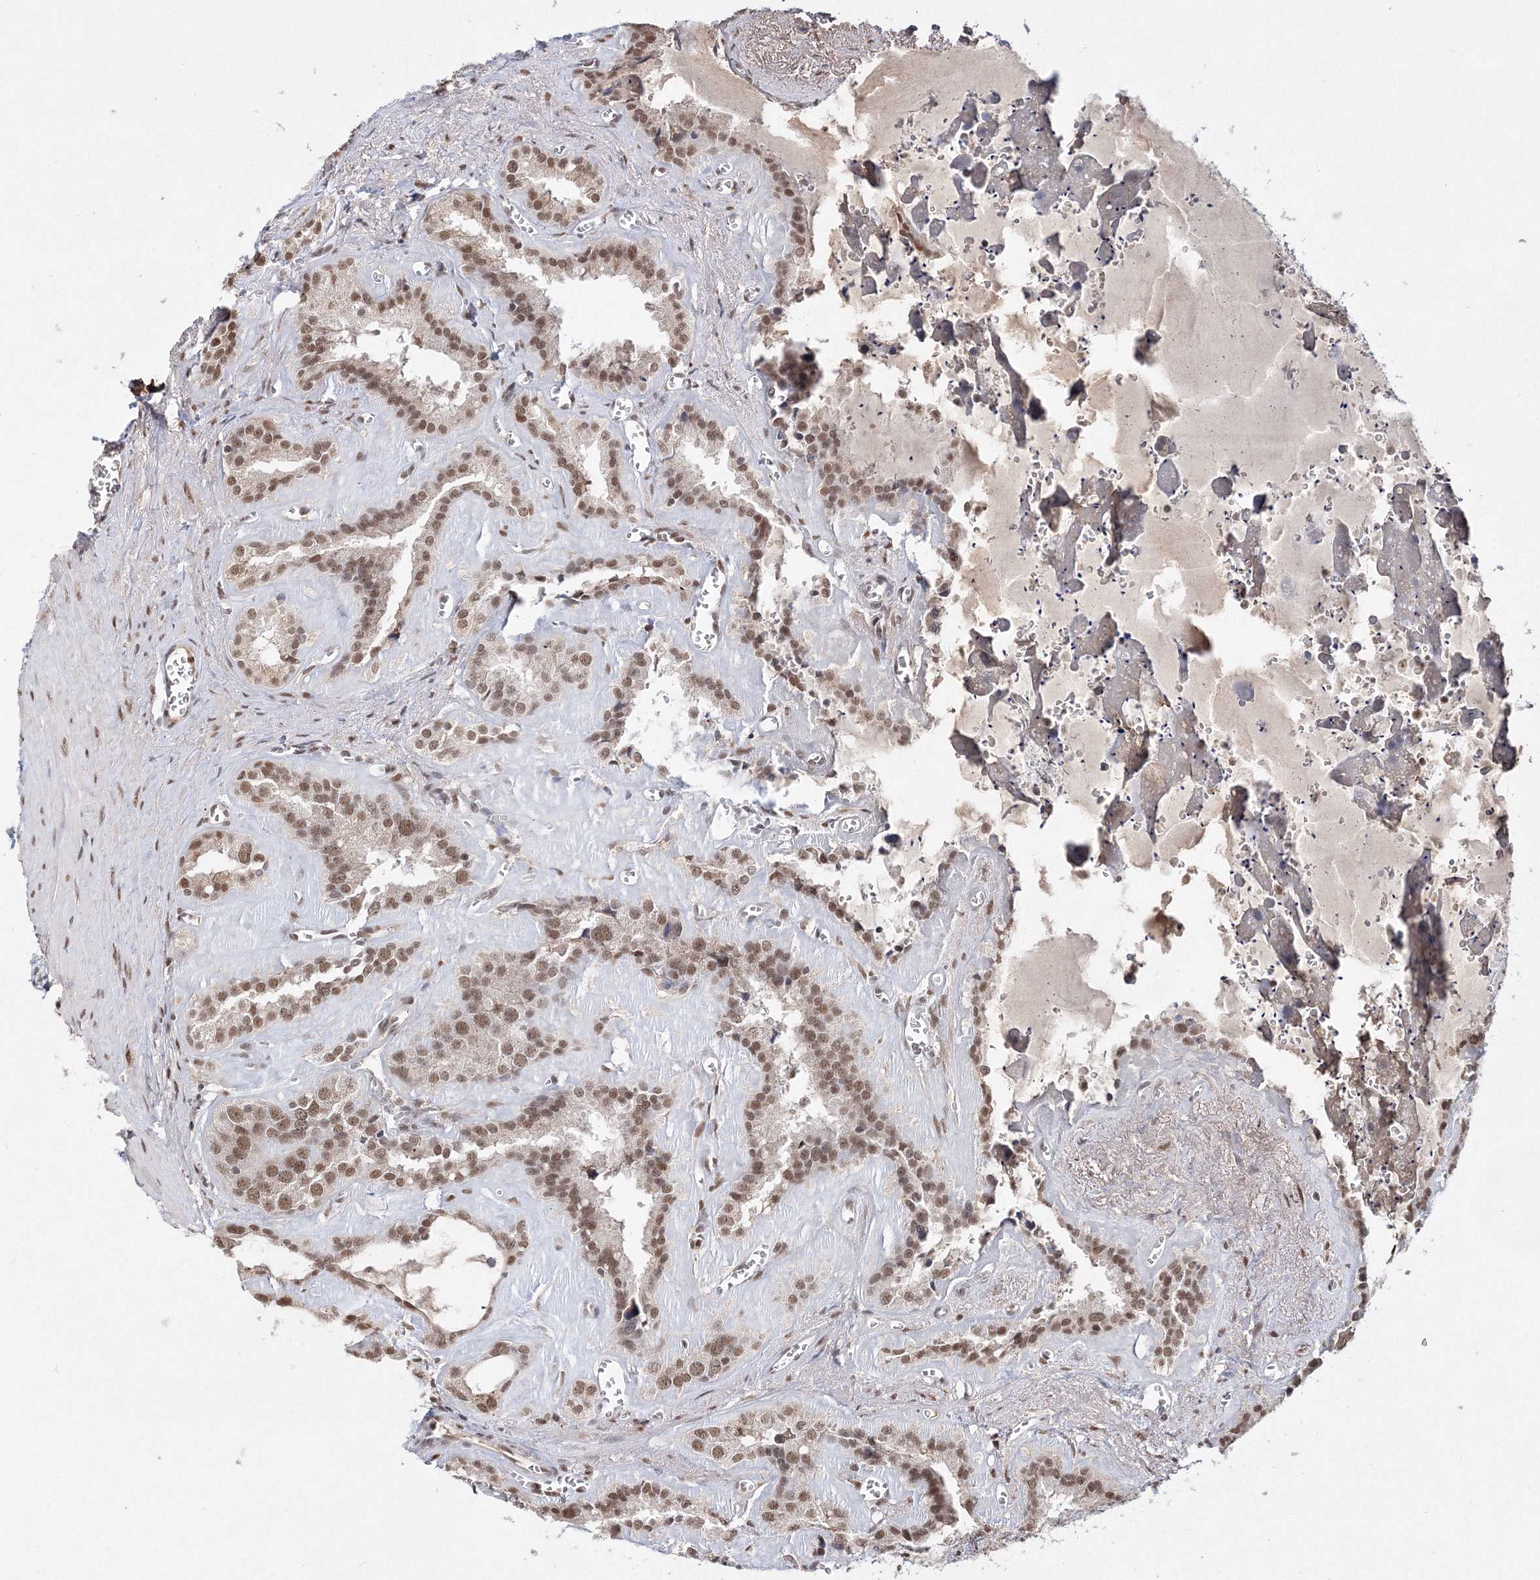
{"staining": {"intensity": "moderate", "quantity": ">75%", "location": "nuclear"}, "tissue": "seminal vesicle", "cell_type": "Glandular cells", "image_type": "normal", "snomed": [{"axis": "morphology", "description": "Normal tissue, NOS"}, {"axis": "topography", "description": "Prostate"}, {"axis": "topography", "description": "Seminal veicle"}], "caption": "Moderate nuclear protein positivity is appreciated in approximately >75% of glandular cells in seminal vesicle.", "gene": "IWS1", "patient": {"sex": "male", "age": 59}}